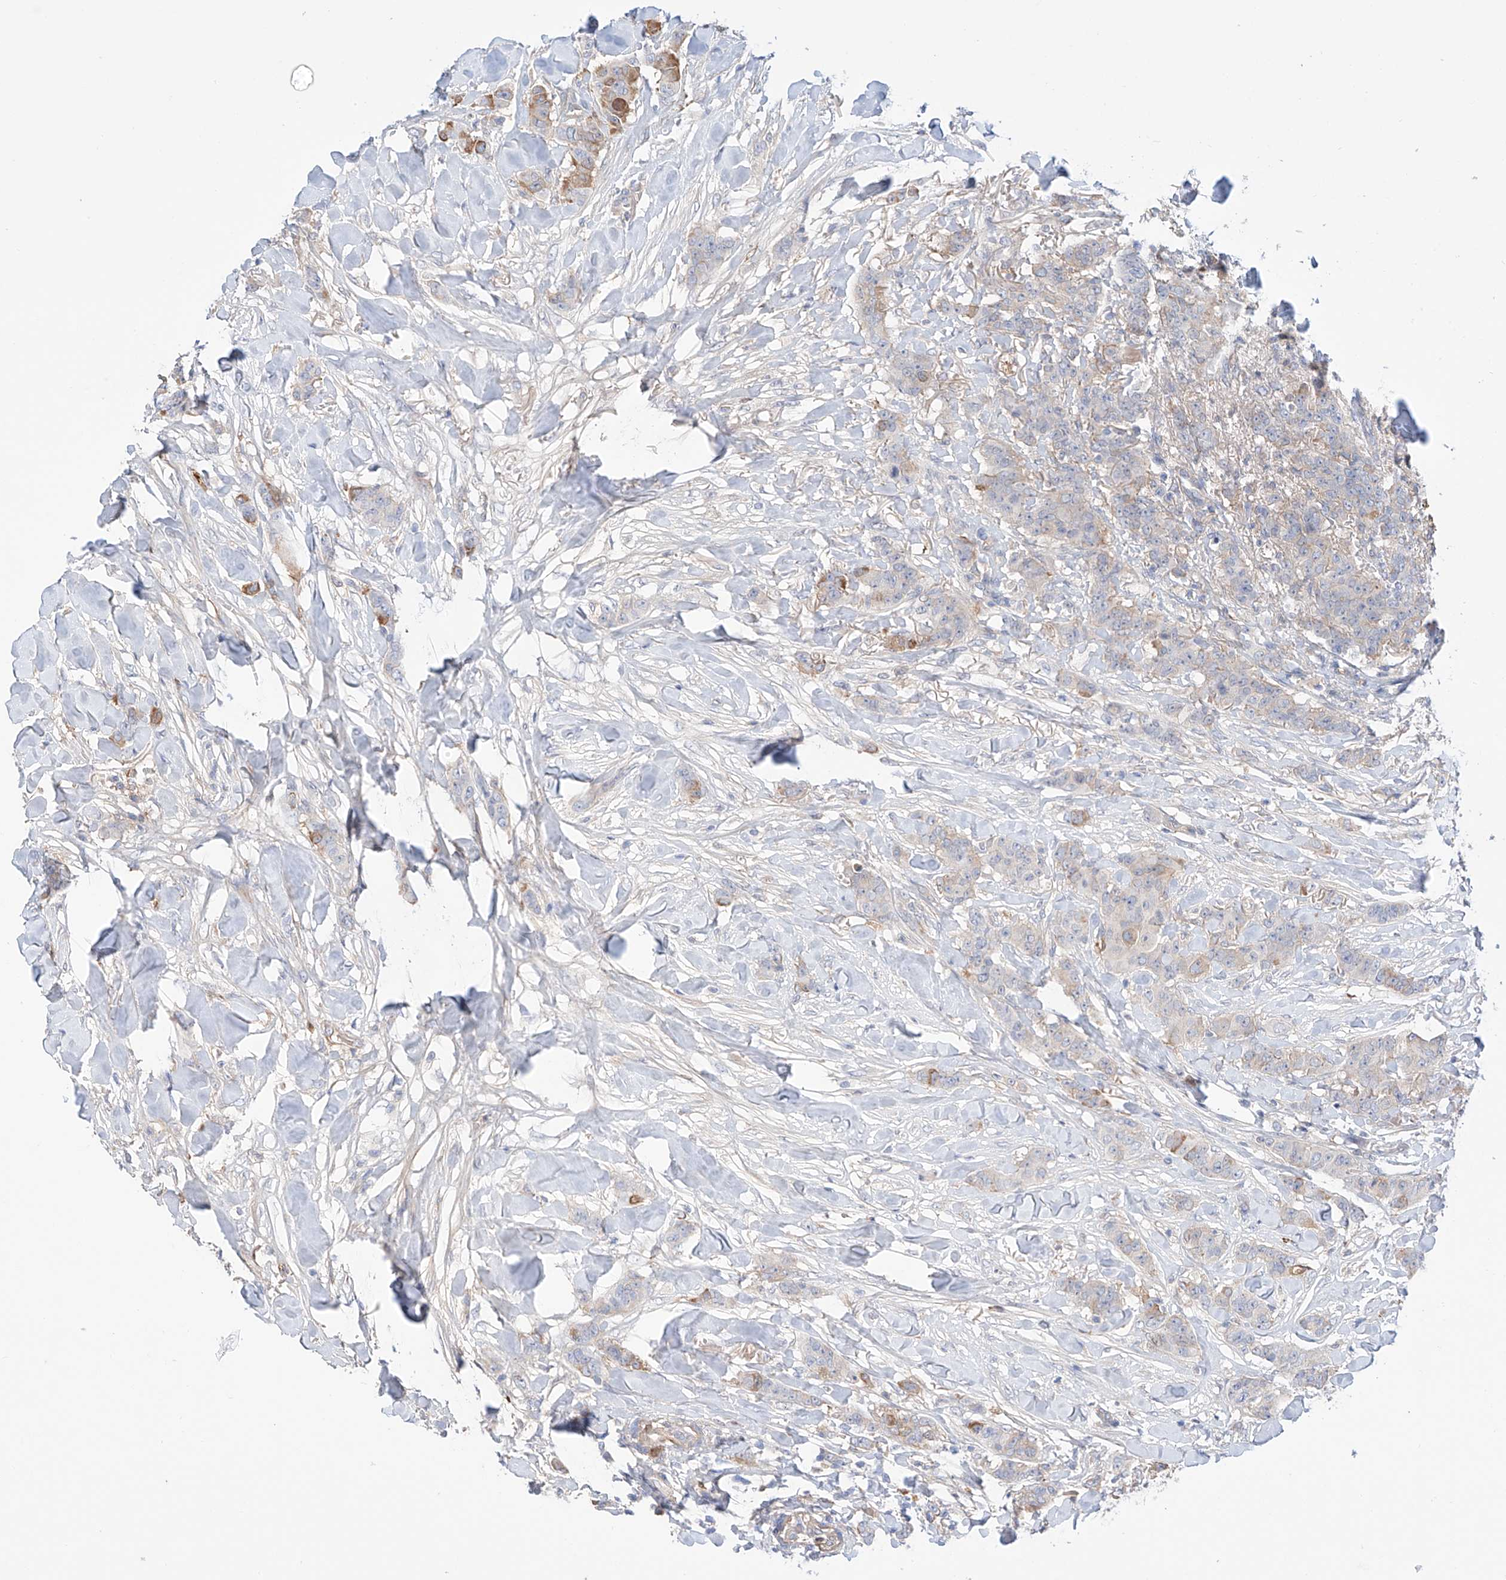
{"staining": {"intensity": "weak", "quantity": "<25%", "location": "cytoplasmic/membranous"}, "tissue": "breast cancer", "cell_type": "Tumor cells", "image_type": "cancer", "snomed": [{"axis": "morphology", "description": "Duct carcinoma"}, {"axis": "topography", "description": "Breast"}], "caption": "Immunohistochemistry (IHC) image of neoplastic tissue: breast cancer (intraductal carcinoma) stained with DAB (3,3'-diaminobenzidine) reveals no significant protein expression in tumor cells.", "gene": "PGGT1B", "patient": {"sex": "female", "age": 40}}